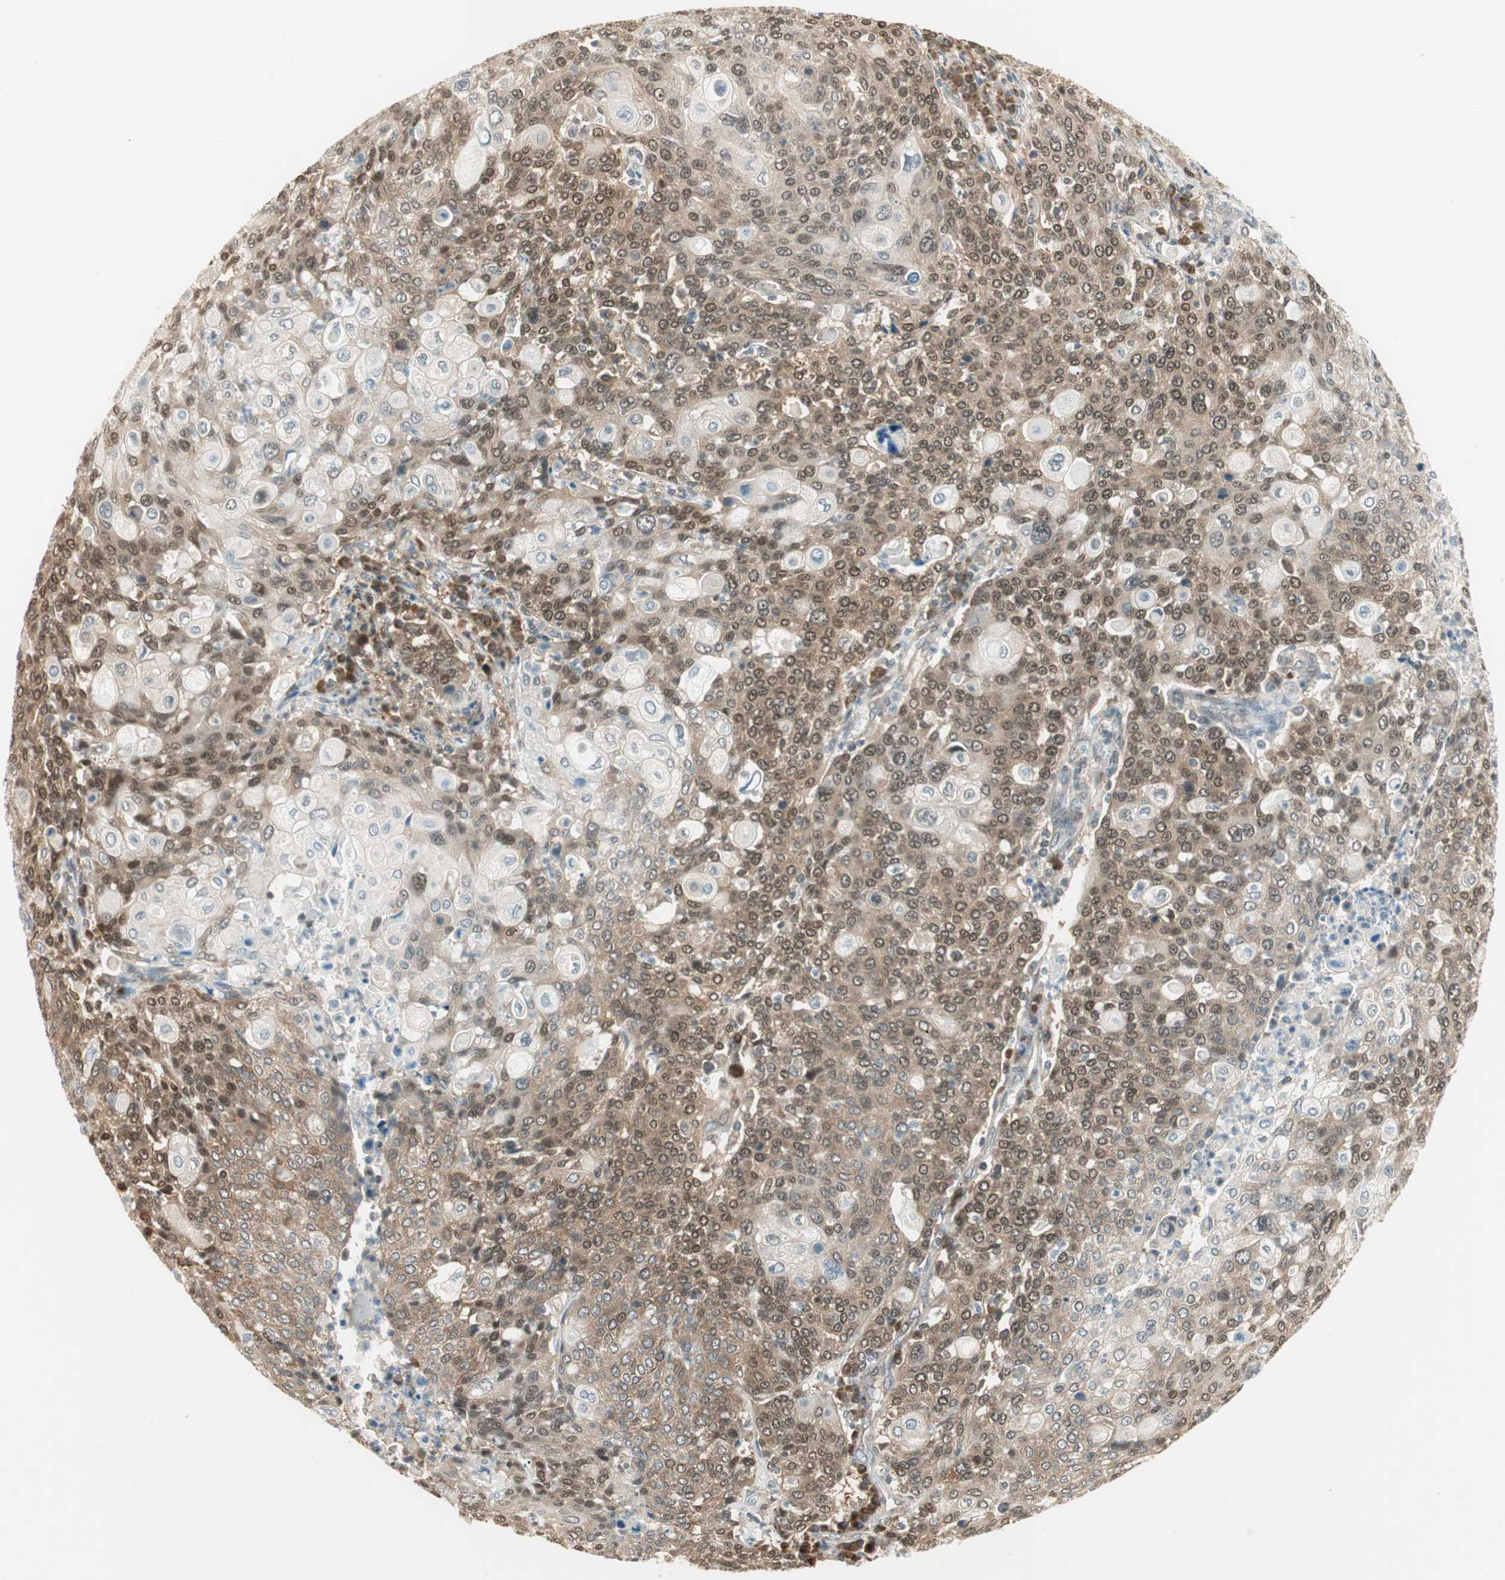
{"staining": {"intensity": "weak", "quantity": ">75%", "location": "cytoplasmic/membranous"}, "tissue": "cervical cancer", "cell_type": "Tumor cells", "image_type": "cancer", "snomed": [{"axis": "morphology", "description": "Squamous cell carcinoma, NOS"}, {"axis": "topography", "description": "Cervix"}], "caption": "Immunohistochemical staining of human cervical squamous cell carcinoma exhibits low levels of weak cytoplasmic/membranous staining in about >75% of tumor cells.", "gene": "IPO5", "patient": {"sex": "female", "age": 40}}